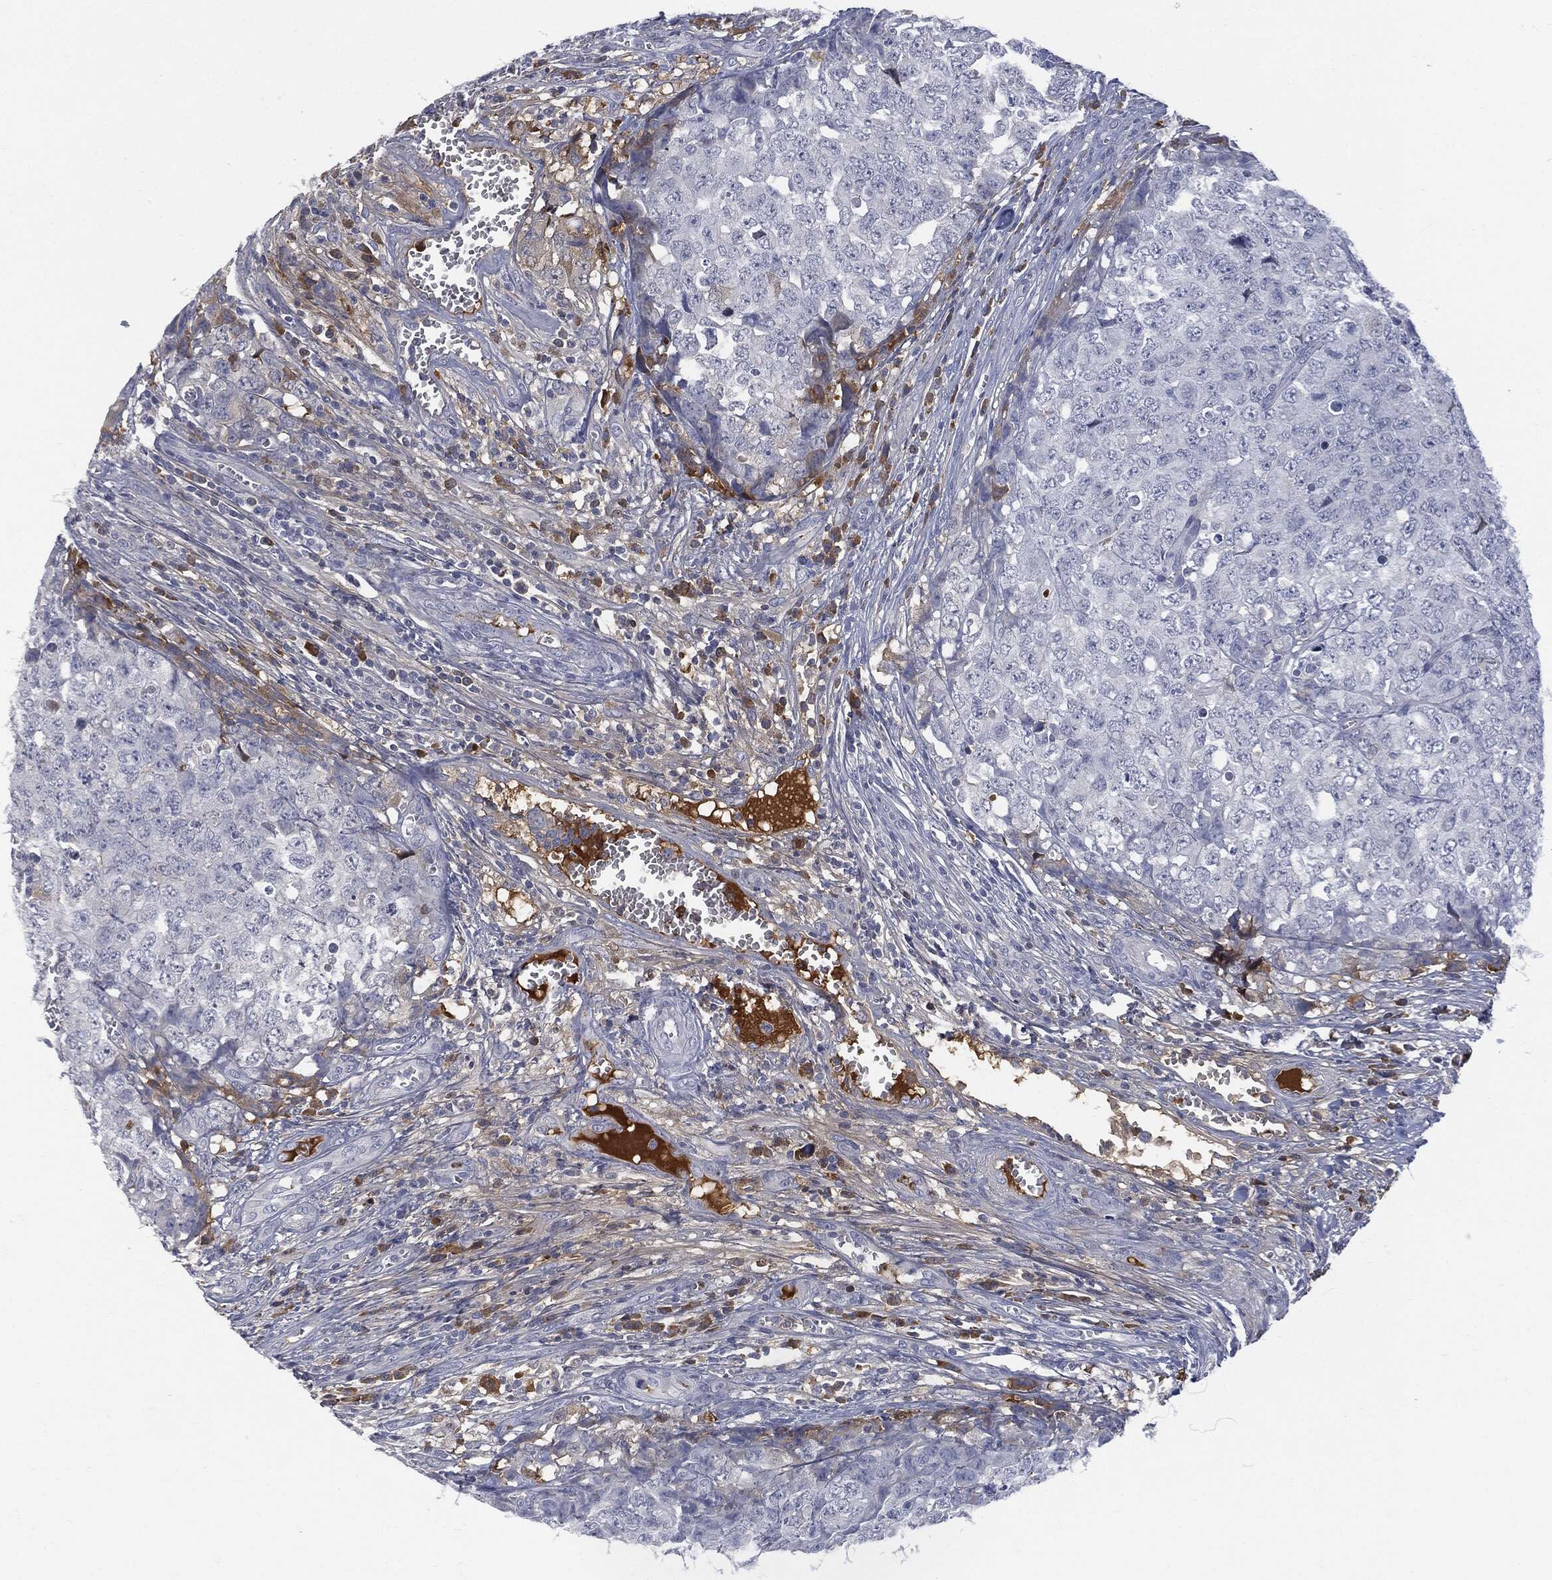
{"staining": {"intensity": "negative", "quantity": "none", "location": "none"}, "tissue": "testis cancer", "cell_type": "Tumor cells", "image_type": "cancer", "snomed": [{"axis": "morphology", "description": "Carcinoma, Embryonal, NOS"}, {"axis": "topography", "description": "Testis"}], "caption": "Human testis cancer (embryonal carcinoma) stained for a protein using IHC demonstrates no staining in tumor cells.", "gene": "BTK", "patient": {"sex": "male", "age": 23}}